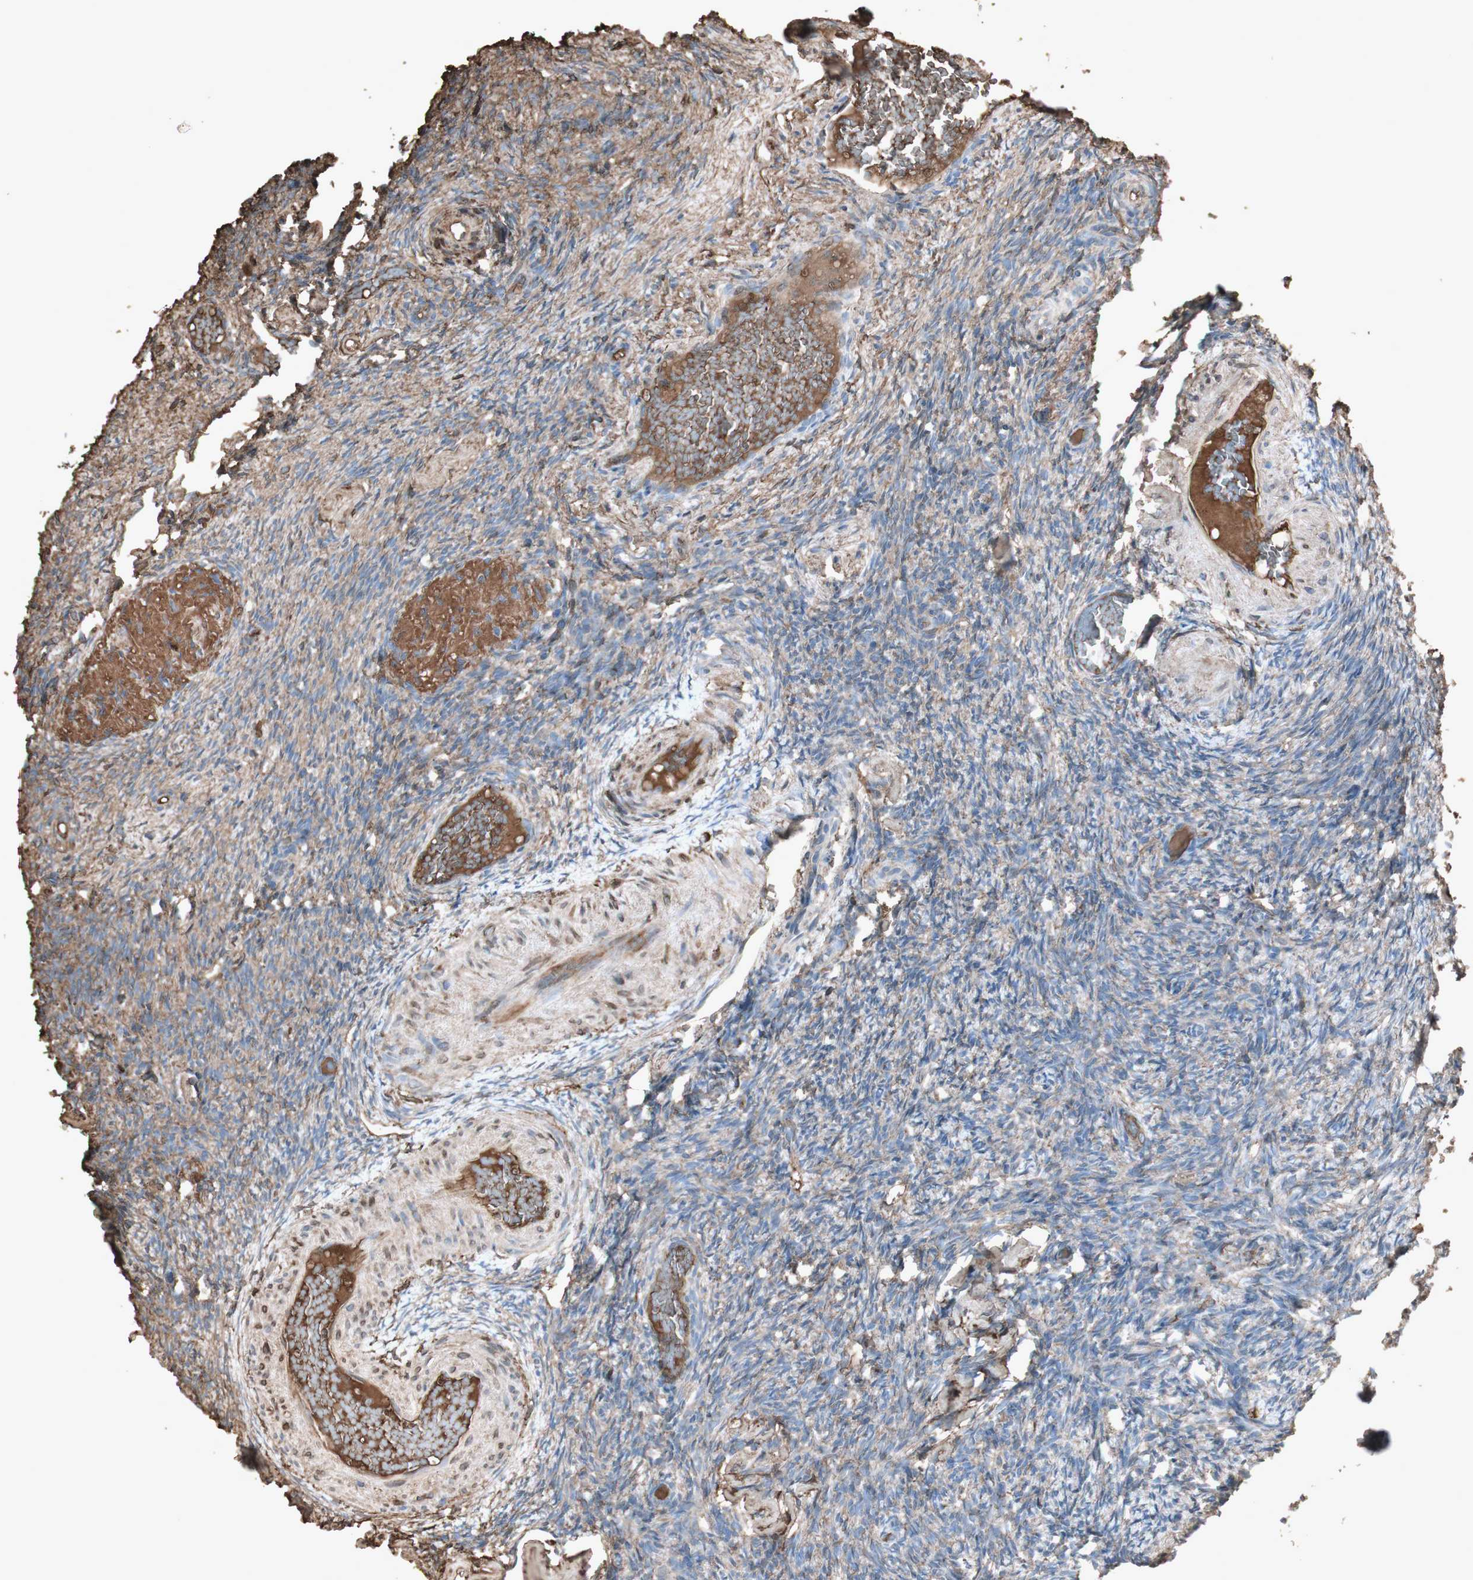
{"staining": {"intensity": "moderate", "quantity": "<25%", "location": "cytoplasmic/membranous"}, "tissue": "ovary", "cell_type": "Ovarian stroma cells", "image_type": "normal", "snomed": [{"axis": "morphology", "description": "Normal tissue, NOS"}, {"axis": "topography", "description": "Ovary"}], "caption": "Protein staining exhibits moderate cytoplasmic/membranous staining in about <25% of ovarian stroma cells in benign ovary.", "gene": "MMP14", "patient": {"sex": "female", "age": 60}}